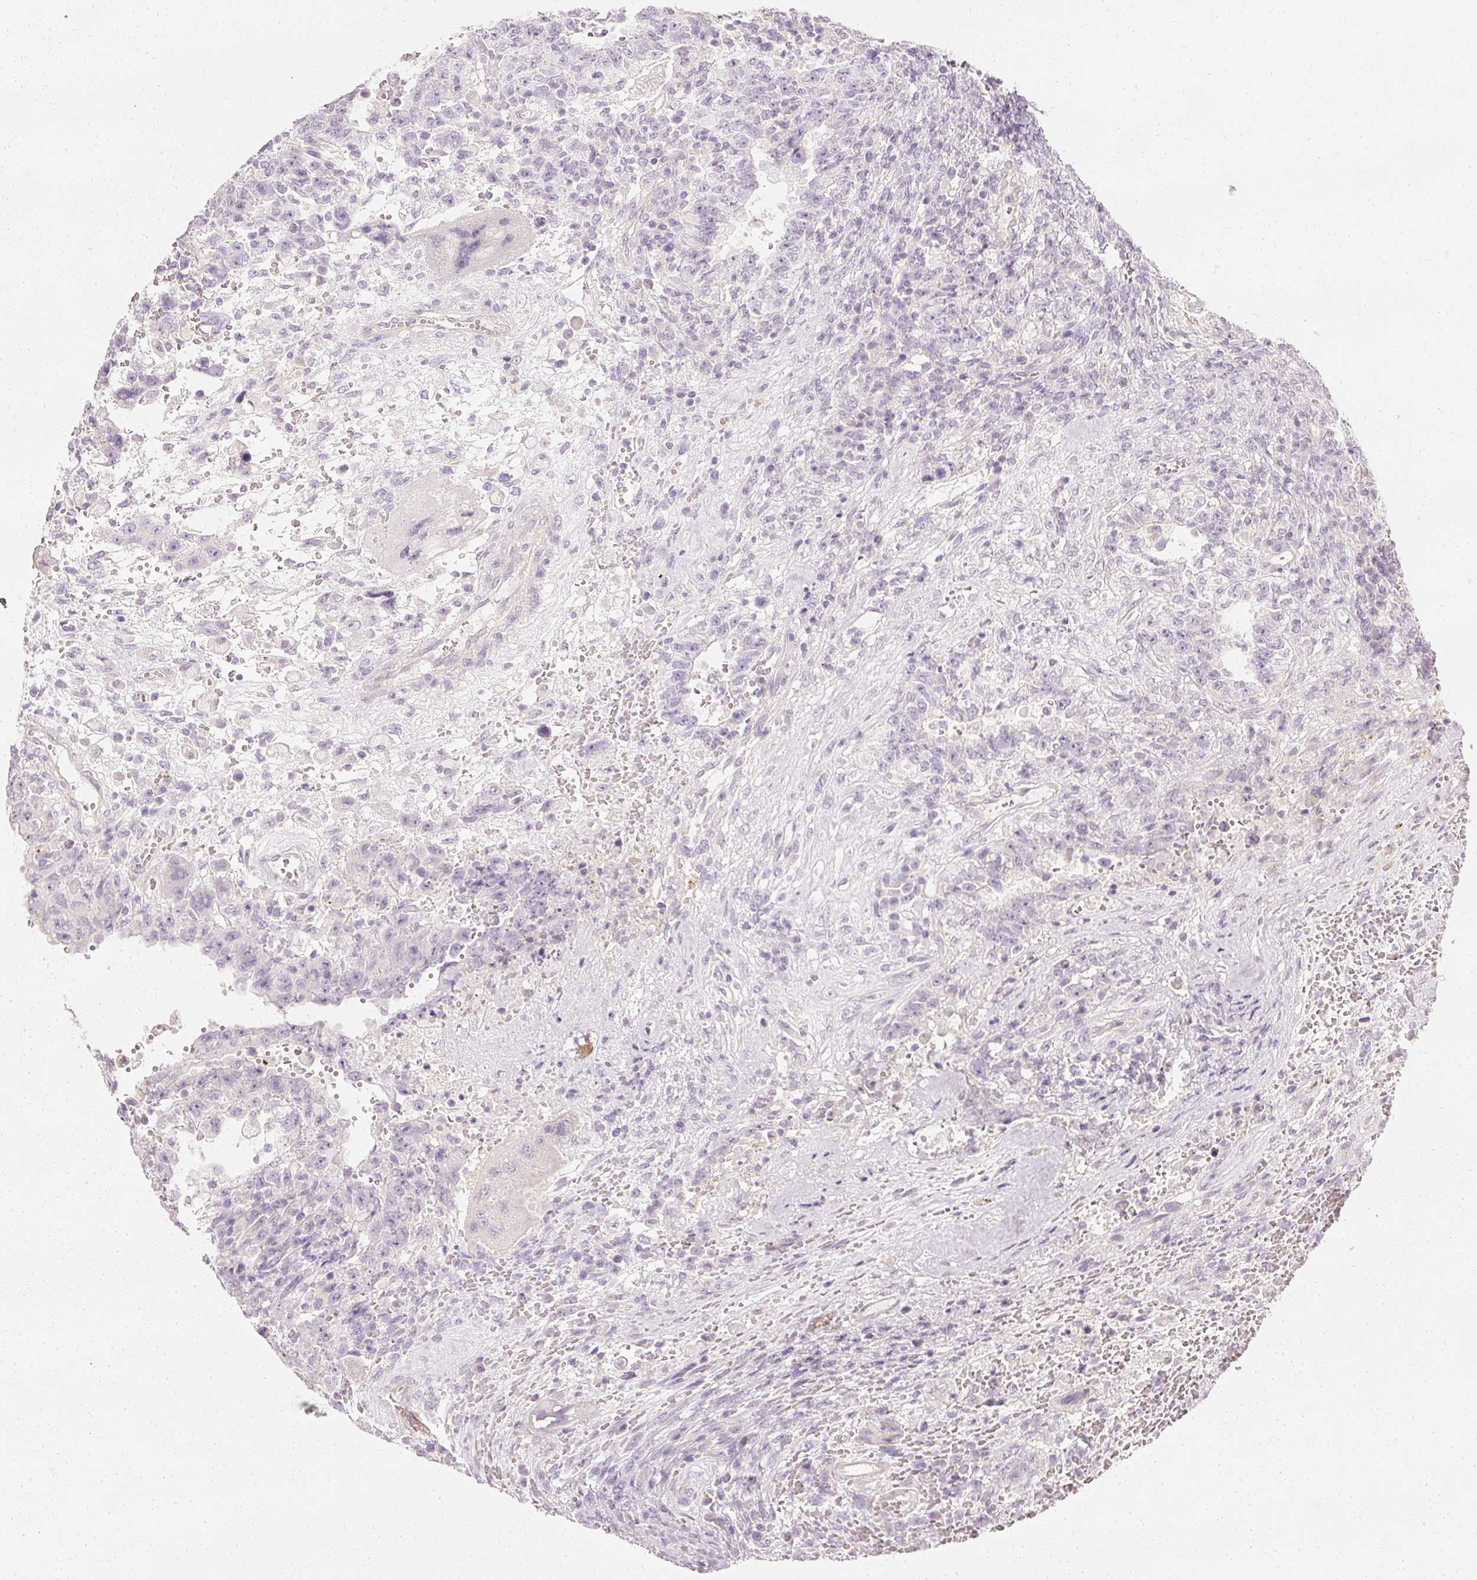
{"staining": {"intensity": "negative", "quantity": "none", "location": "none"}, "tissue": "testis cancer", "cell_type": "Tumor cells", "image_type": "cancer", "snomed": [{"axis": "morphology", "description": "Carcinoma, Embryonal, NOS"}, {"axis": "topography", "description": "Testis"}], "caption": "The immunohistochemistry (IHC) image has no significant positivity in tumor cells of testis cancer tissue.", "gene": "GNAQ", "patient": {"sex": "male", "age": 26}}